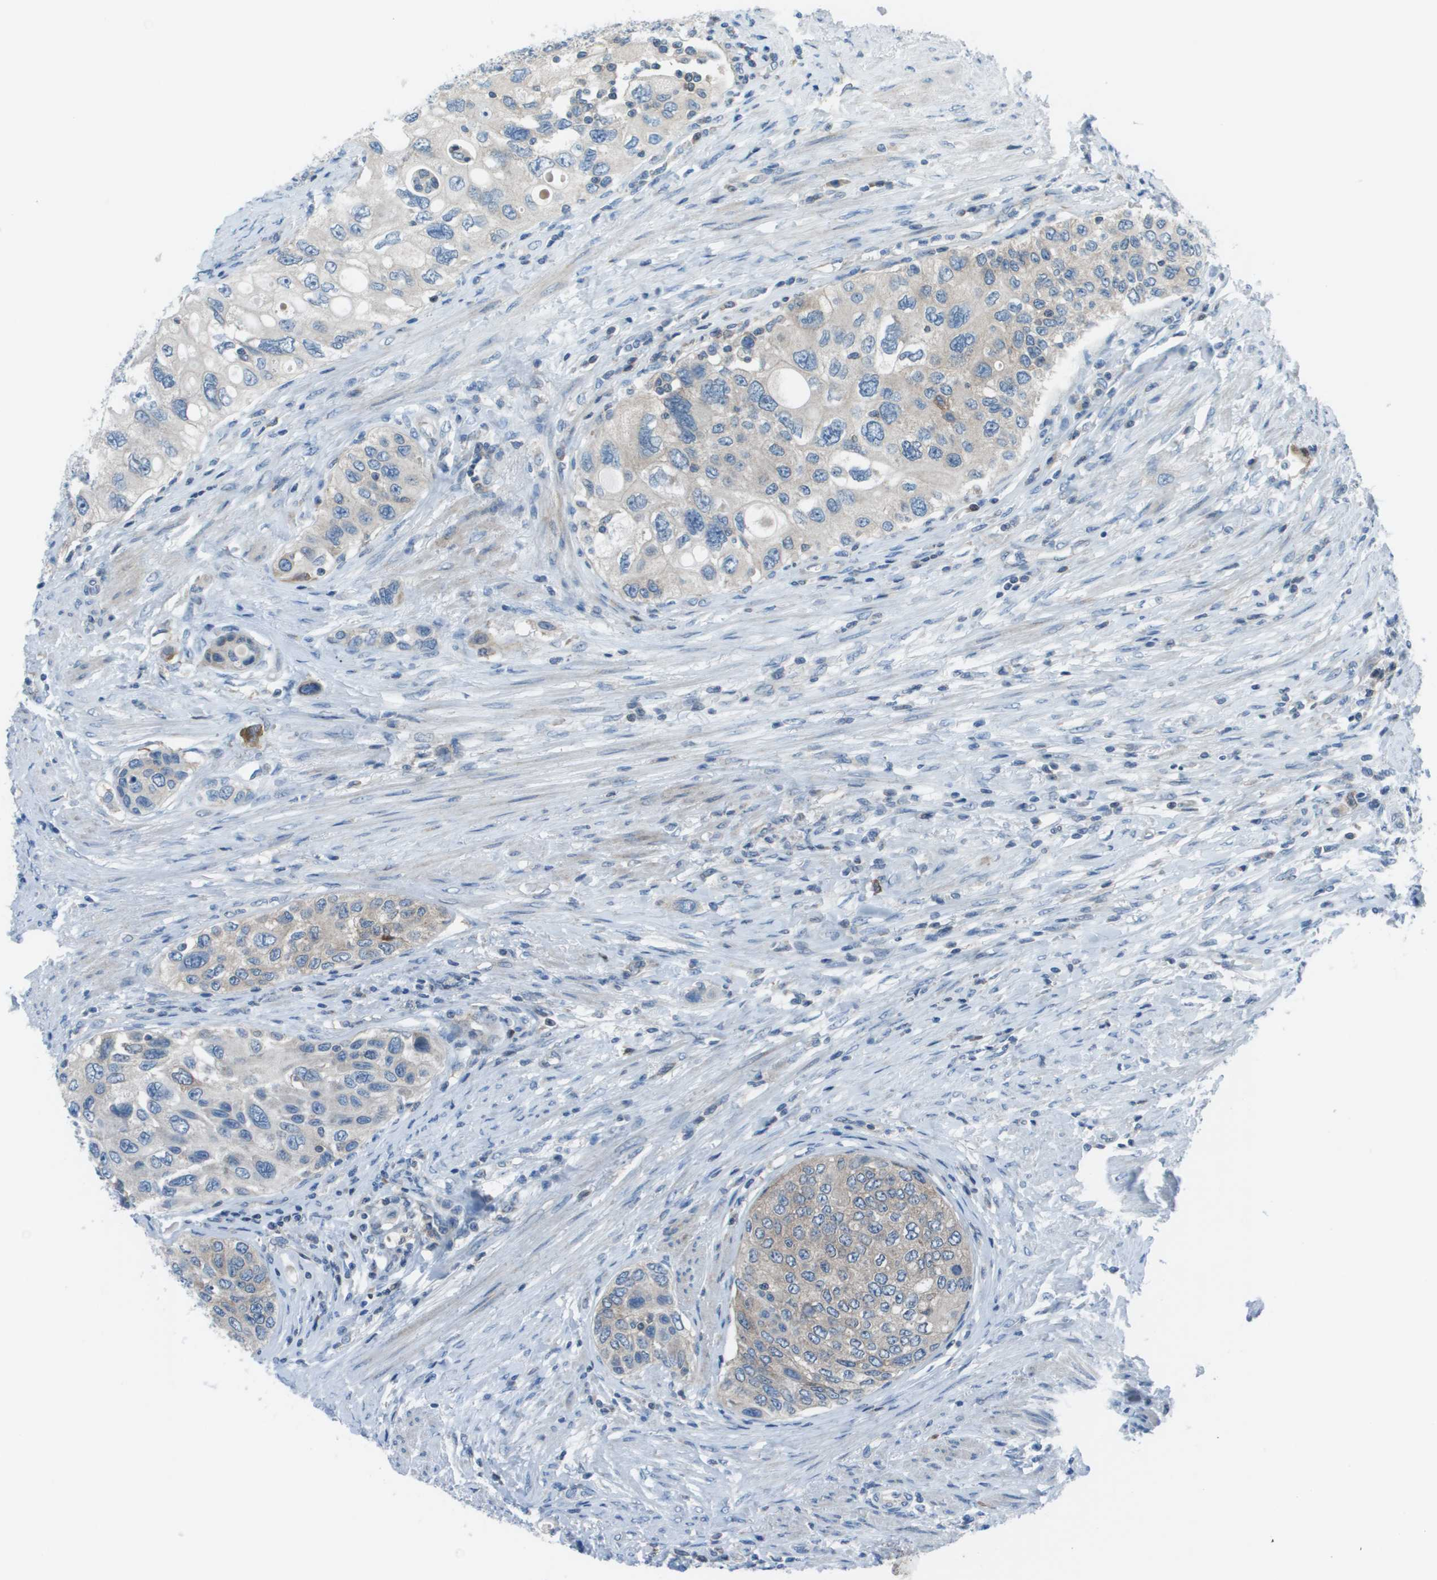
{"staining": {"intensity": "negative", "quantity": "none", "location": "none"}, "tissue": "urothelial cancer", "cell_type": "Tumor cells", "image_type": "cancer", "snomed": [{"axis": "morphology", "description": "Urothelial carcinoma, High grade"}, {"axis": "topography", "description": "Urinary bladder"}], "caption": "Immunohistochemistry (IHC) of human high-grade urothelial carcinoma demonstrates no expression in tumor cells. Brightfield microscopy of immunohistochemistry (IHC) stained with DAB (brown) and hematoxylin (blue), captured at high magnification.", "gene": "STIP1", "patient": {"sex": "female", "age": 56}}